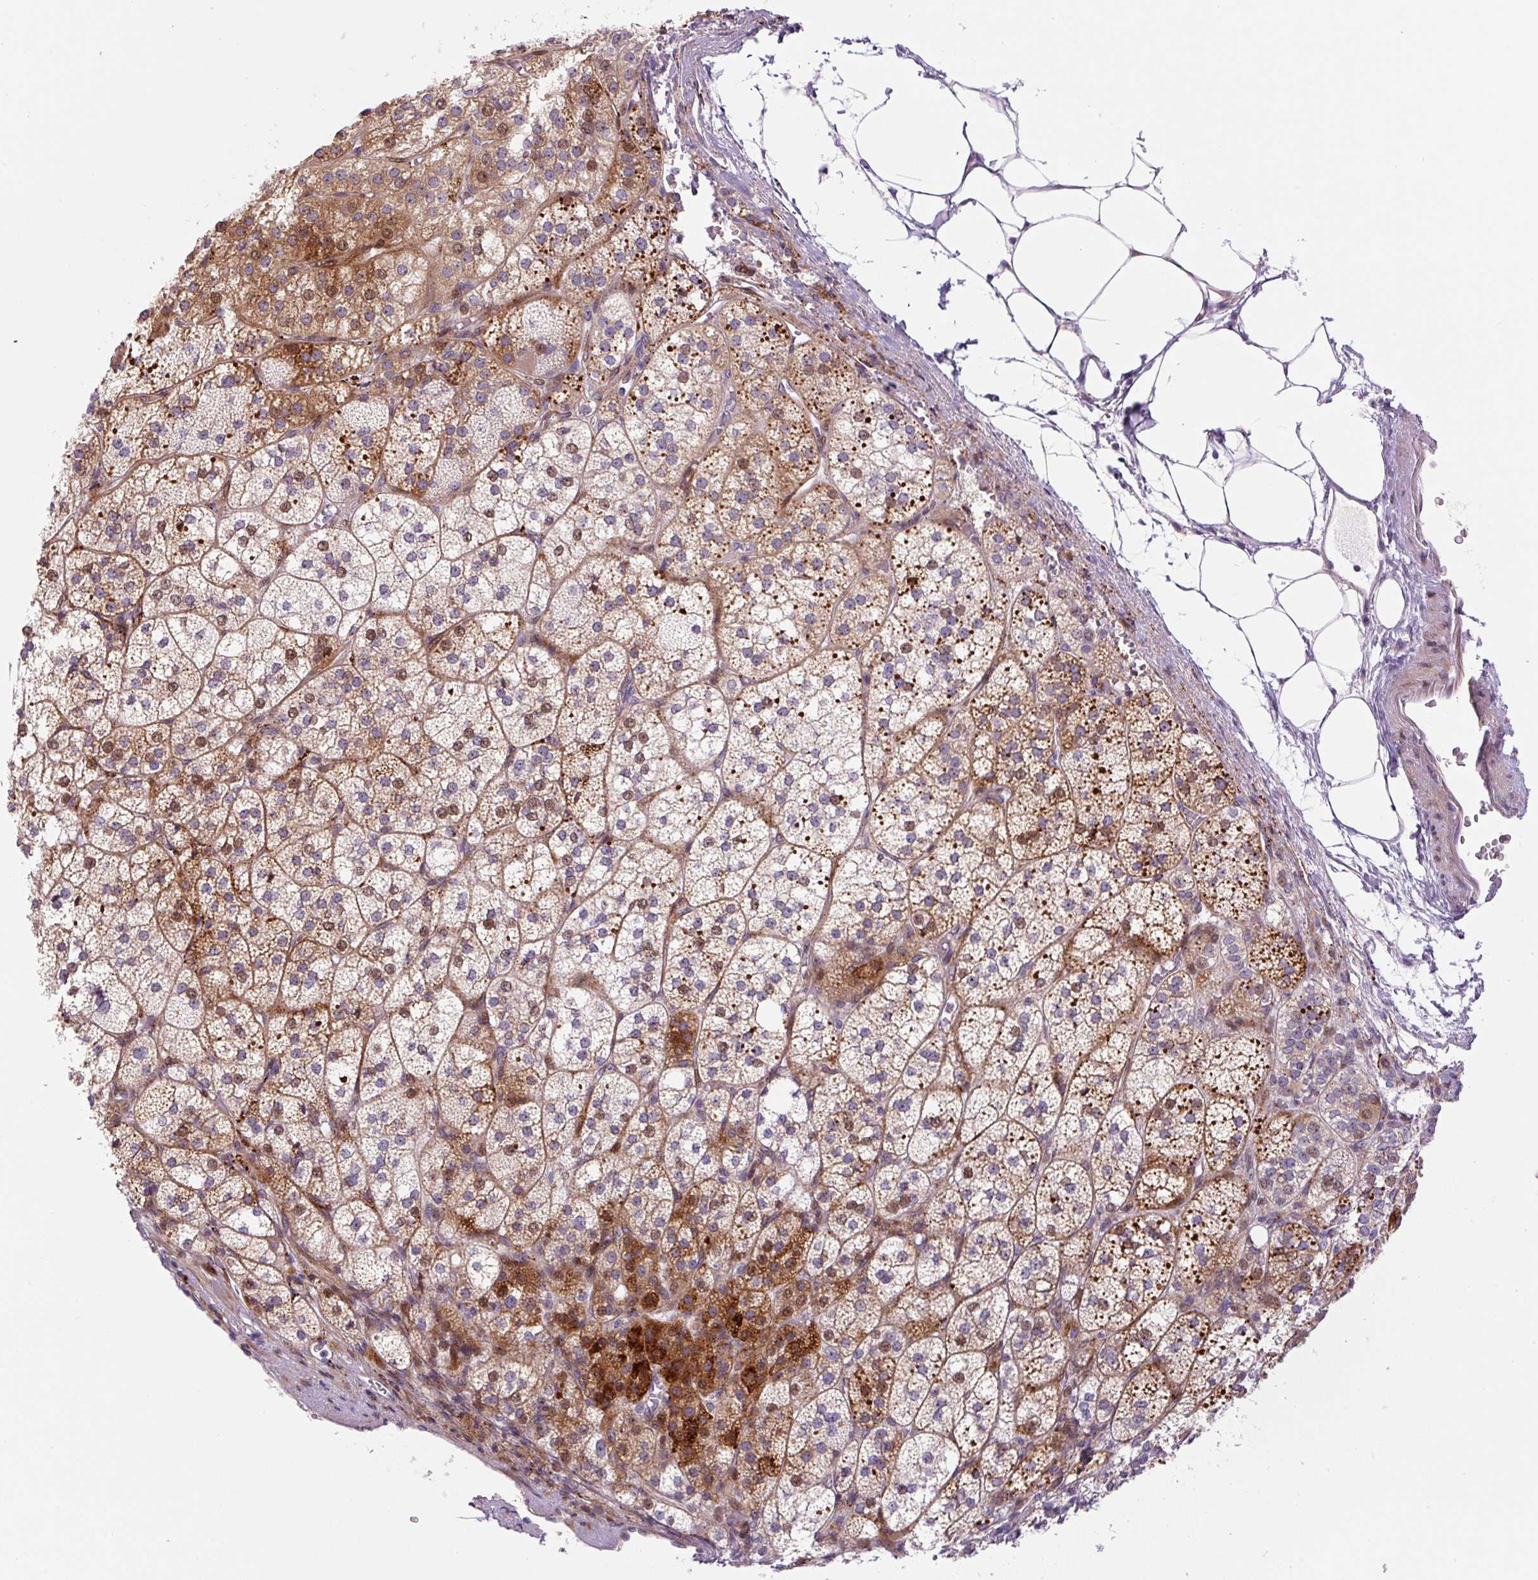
{"staining": {"intensity": "moderate", "quantity": ">75%", "location": "cytoplasmic/membranous,nuclear"}, "tissue": "adrenal gland", "cell_type": "Glandular cells", "image_type": "normal", "snomed": [{"axis": "morphology", "description": "Normal tissue, NOS"}, {"axis": "topography", "description": "Adrenal gland"}], "caption": "Protein staining of normal adrenal gland reveals moderate cytoplasmic/membranous,nuclear expression in approximately >75% of glandular cells.", "gene": "DISP3", "patient": {"sex": "female", "age": 60}}